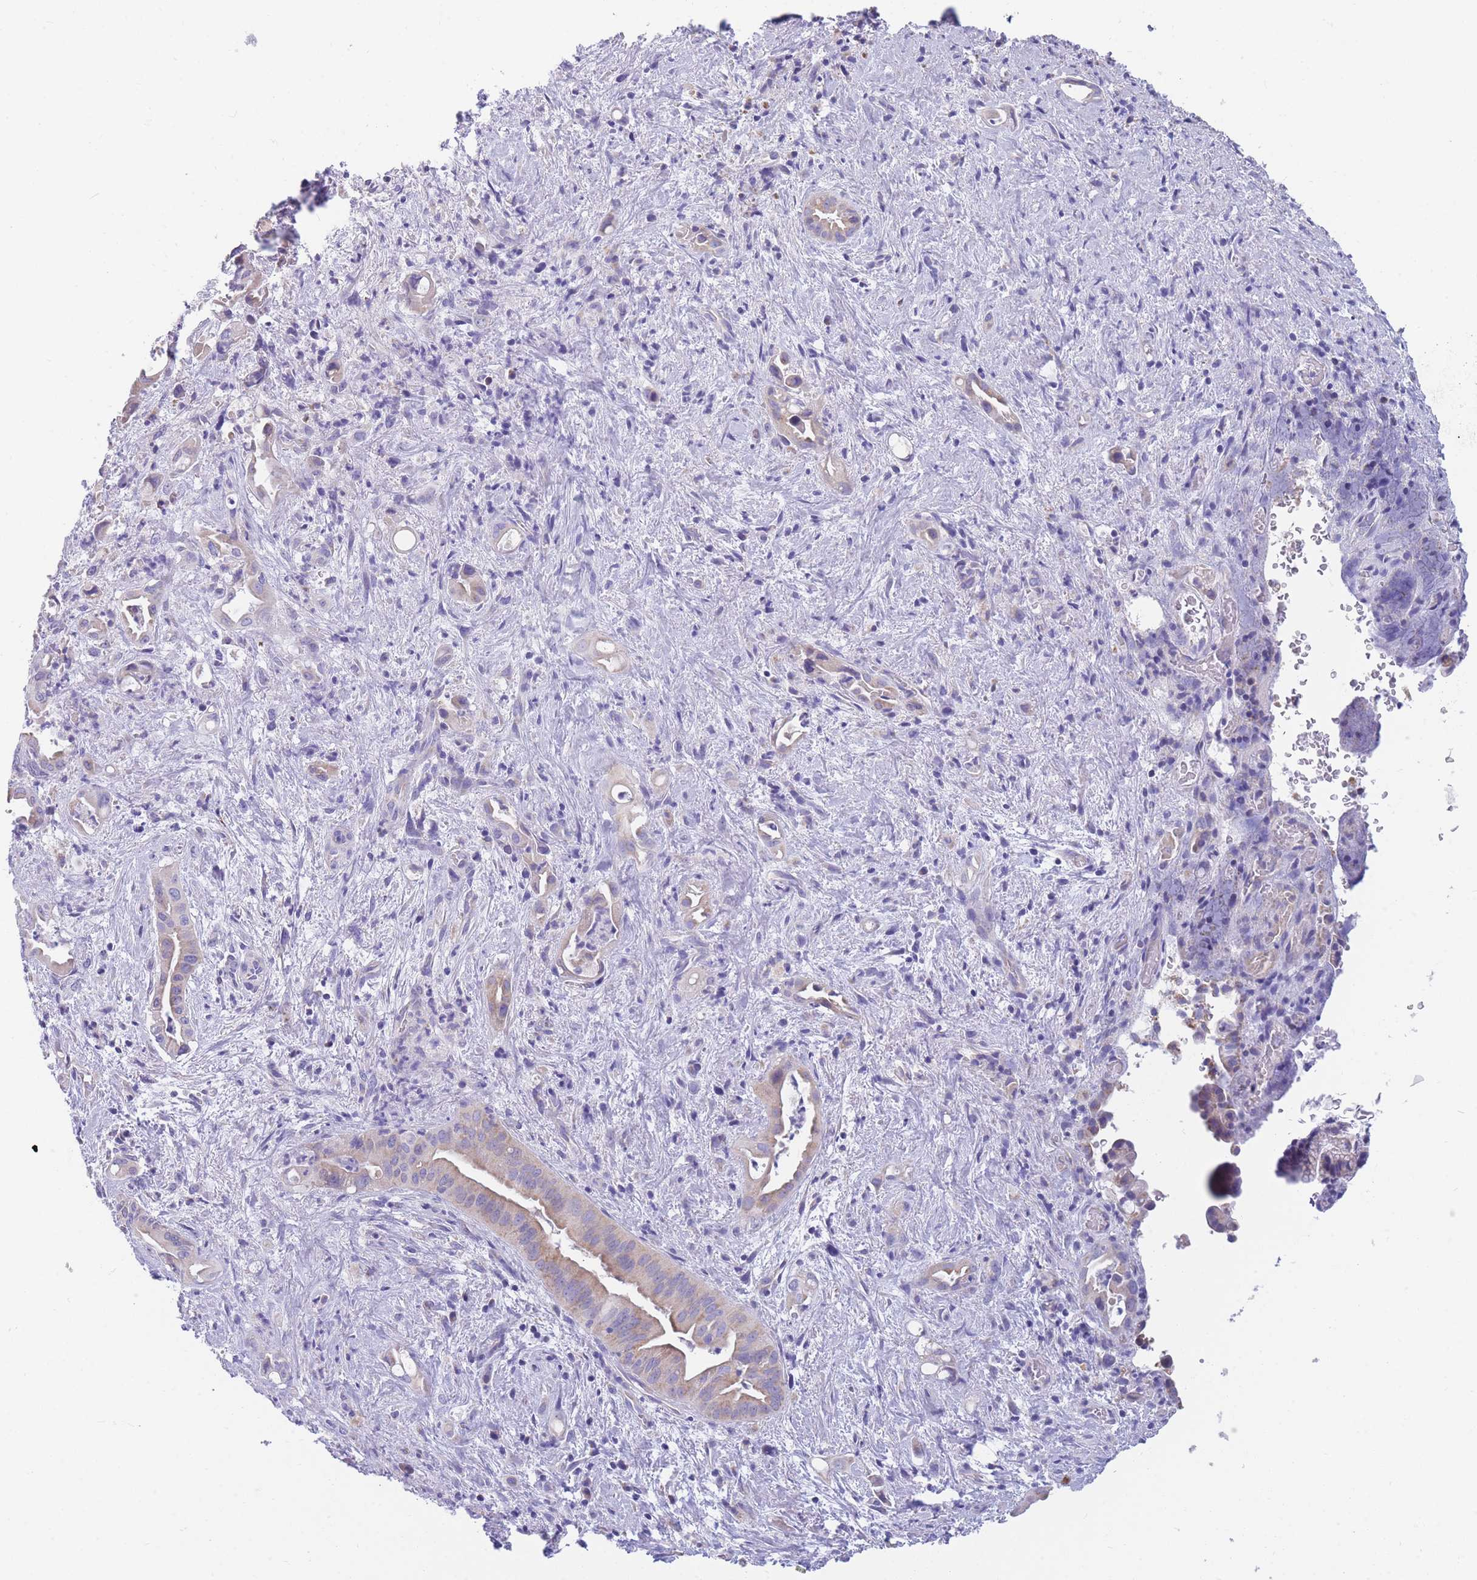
{"staining": {"intensity": "weak", "quantity": "<25%", "location": "cytoplasmic/membranous"}, "tissue": "liver cancer", "cell_type": "Tumor cells", "image_type": "cancer", "snomed": [{"axis": "morphology", "description": "Cholangiocarcinoma"}, {"axis": "topography", "description": "Liver"}], "caption": "The micrograph exhibits no significant positivity in tumor cells of liver cholangiocarcinoma. Nuclei are stained in blue.", "gene": "DHRS11", "patient": {"sex": "female", "age": 68}}